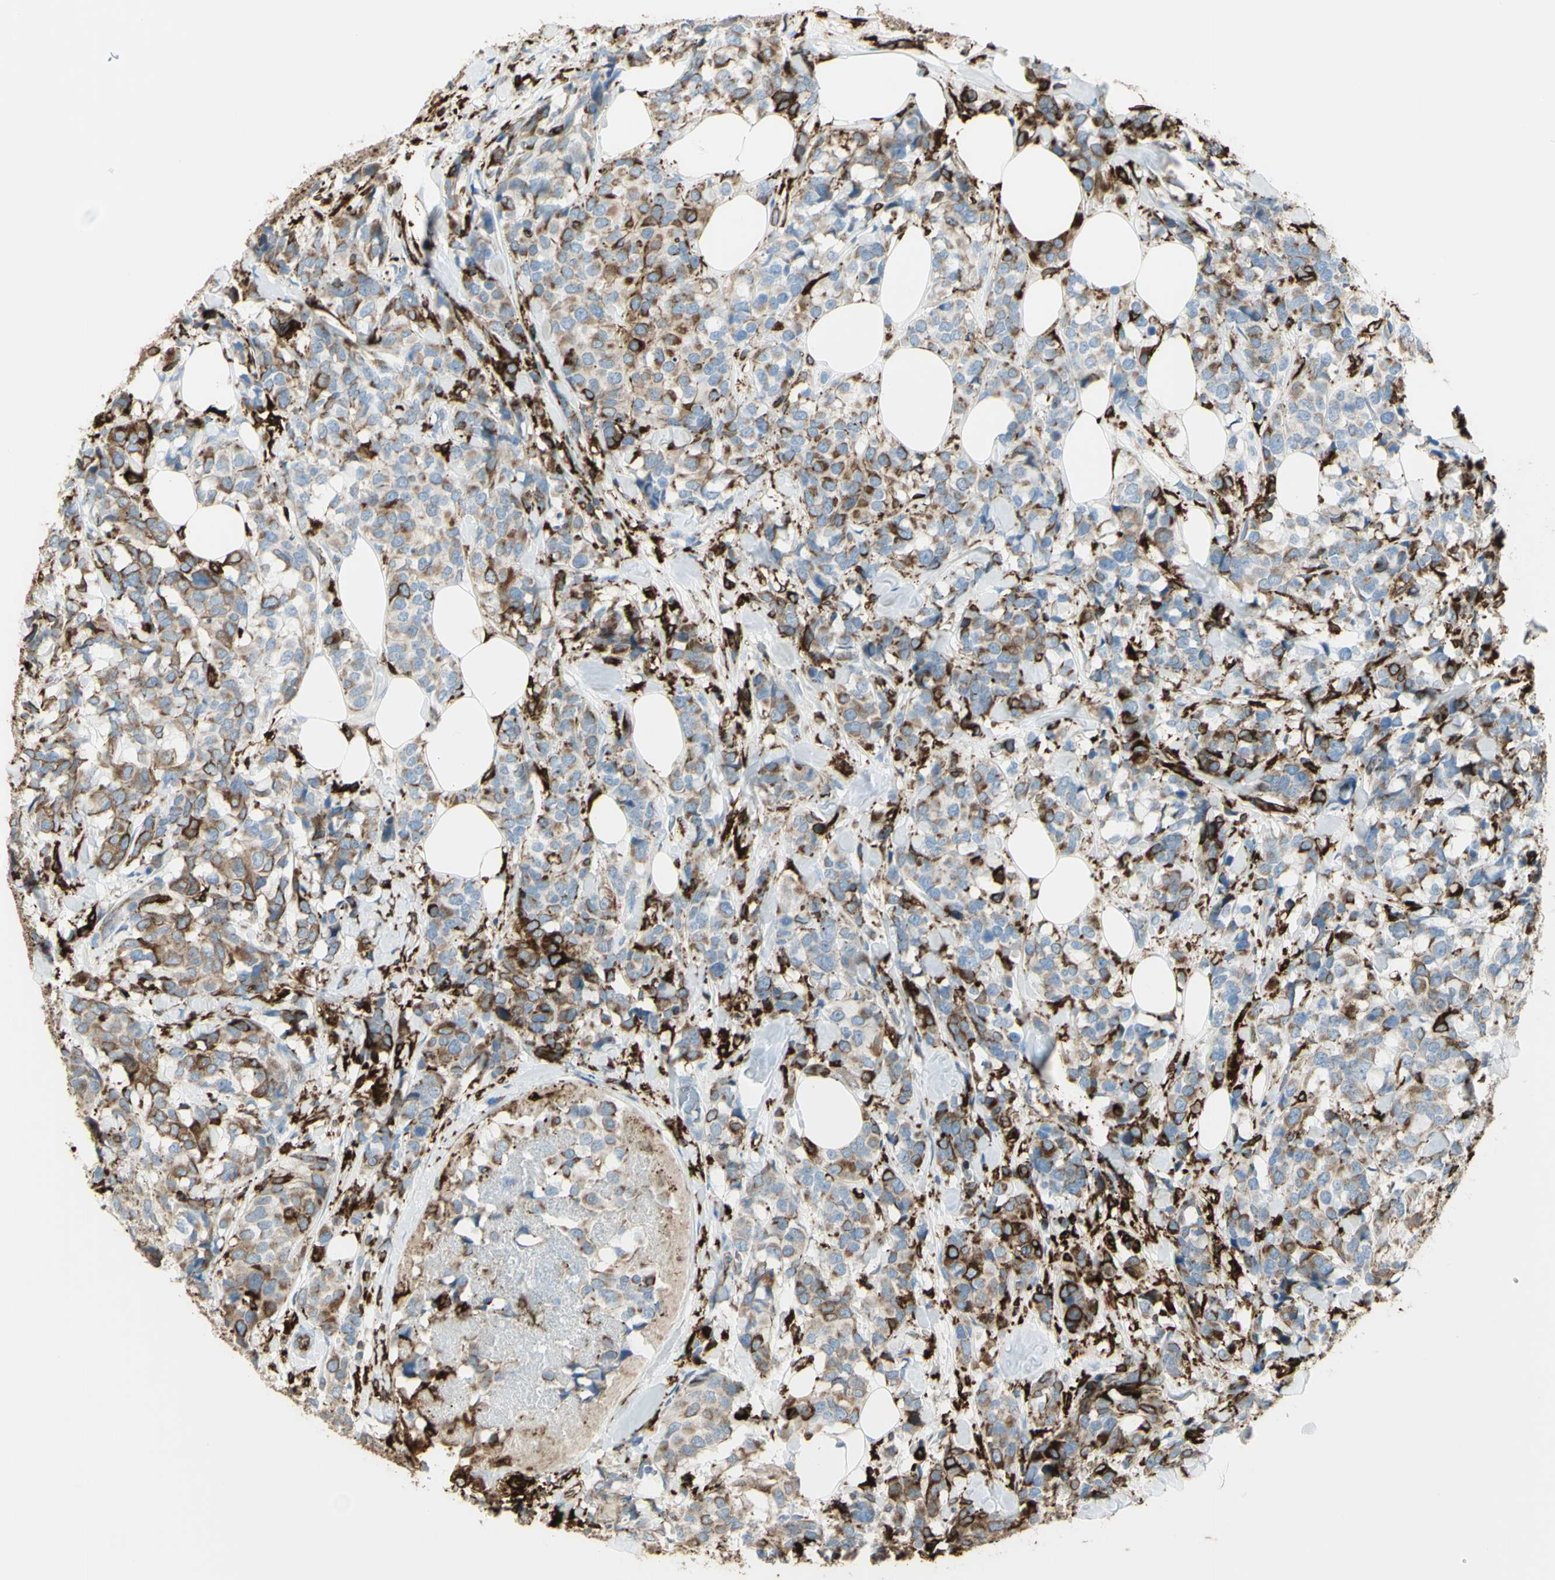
{"staining": {"intensity": "moderate", "quantity": "25%-75%", "location": "cytoplasmic/membranous"}, "tissue": "breast cancer", "cell_type": "Tumor cells", "image_type": "cancer", "snomed": [{"axis": "morphology", "description": "Lobular carcinoma"}, {"axis": "topography", "description": "Breast"}], "caption": "About 25%-75% of tumor cells in breast cancer (lobular carcinoma) exhibit moderate cytoplasmic/membranous protein positivity as visualized by brown immunohistochemical staining.", "gene": "CD74", "patient": {"sex": "female", "age": 59}}